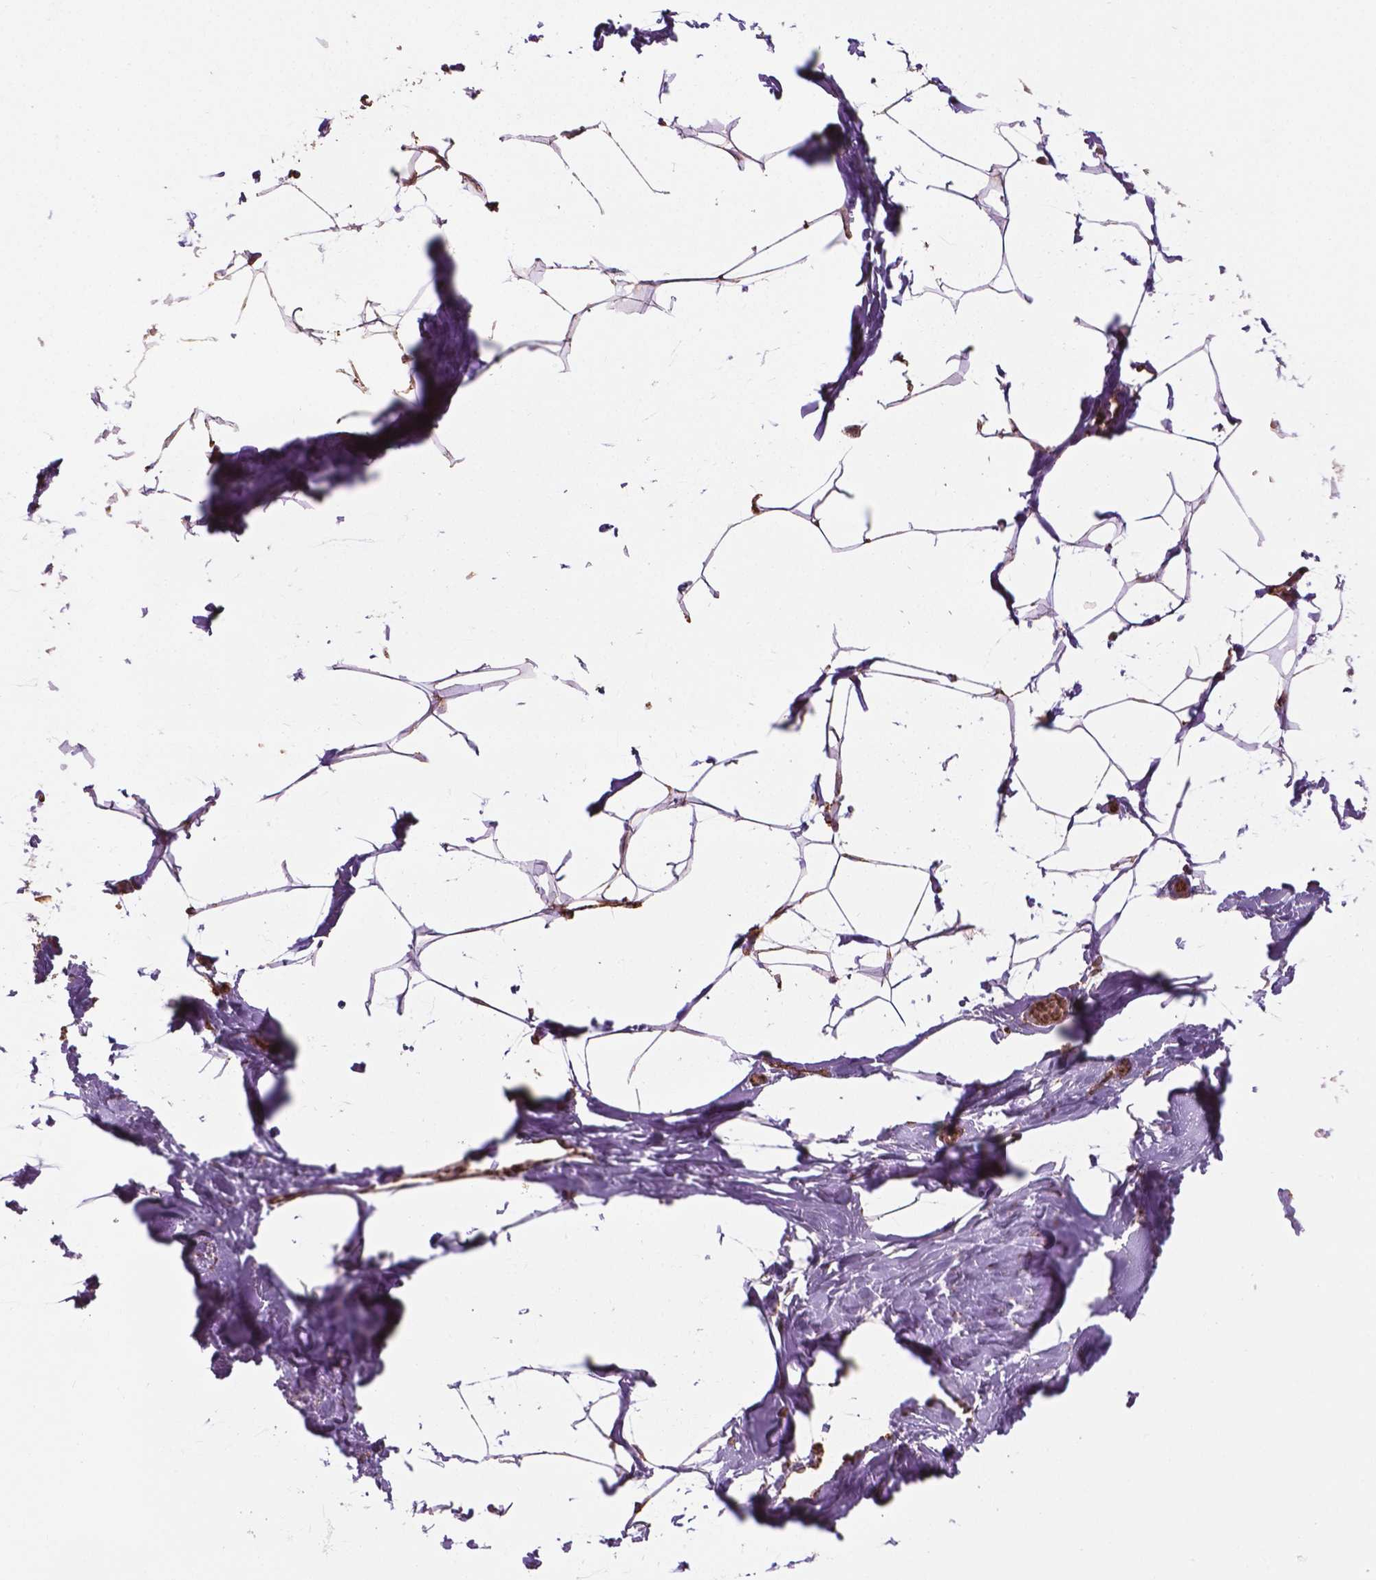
{"staining": {"intensity": "moderate", "quantity": ">75%", "location": "cytoplasmic/membranous,nuclear"}, "tissue": "breast", "cell_type": "Adipocytes", "image_type": "normal", "snomed": [{"axis": "morphology", "description": "Normal tissue, NOS"}, {"axis": "topography", "description": "Breast"}], "caption": "High-magnification brightfield microscopy of normal breast stained with DAB (brown) and counterstained with hematoxylin (blue). adipocytes exhibit moderate cytoplasmic/membranous,nuclear positivity is present in about>75% of cells.", "gene": "HS3ST3A1", "patient": {"sex": "female", "age": 32}}